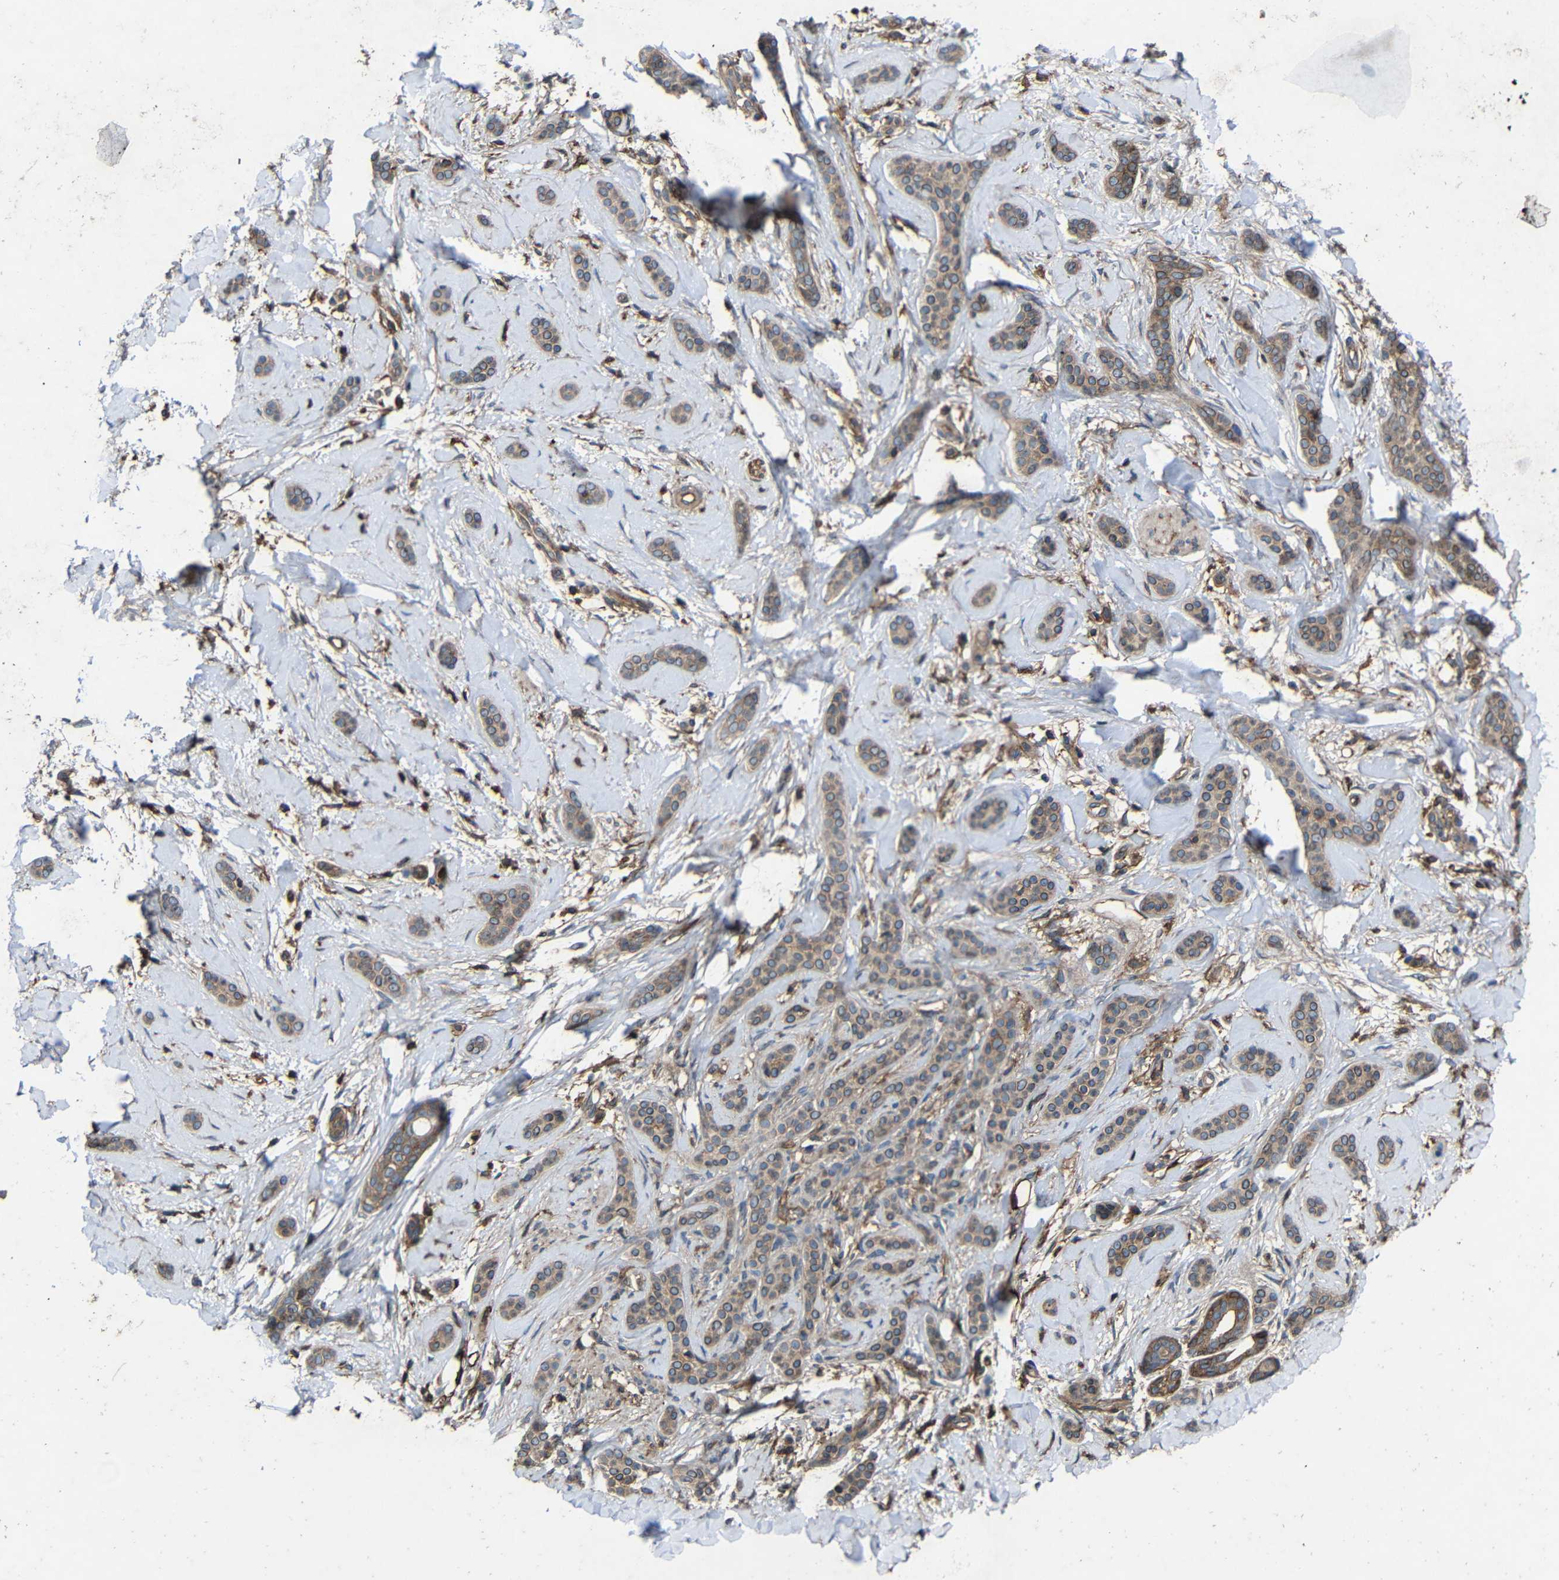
{"staining": {"intensity": "moderate", "quantity": ">75%", "location": "cytoplasmic/membranous"}, "tissue": "skin cancer", "cell_type": "Tumor cells", "image_type": "cancer", "snomed": [{"axis": "morphology", "description": "Basal cell carcinoma"}, {"axis": "morphology", "description": "Adnexal tumor, benign"}, {"axis": "topography", "description": "Skin"}], "caption": "A brown stain shows moderate cytoplasmic/membranous staining of a protein in human skin cancer tumor cells.", "gene": "TREM2", "patient": {"sex": "female", "age": 42}}